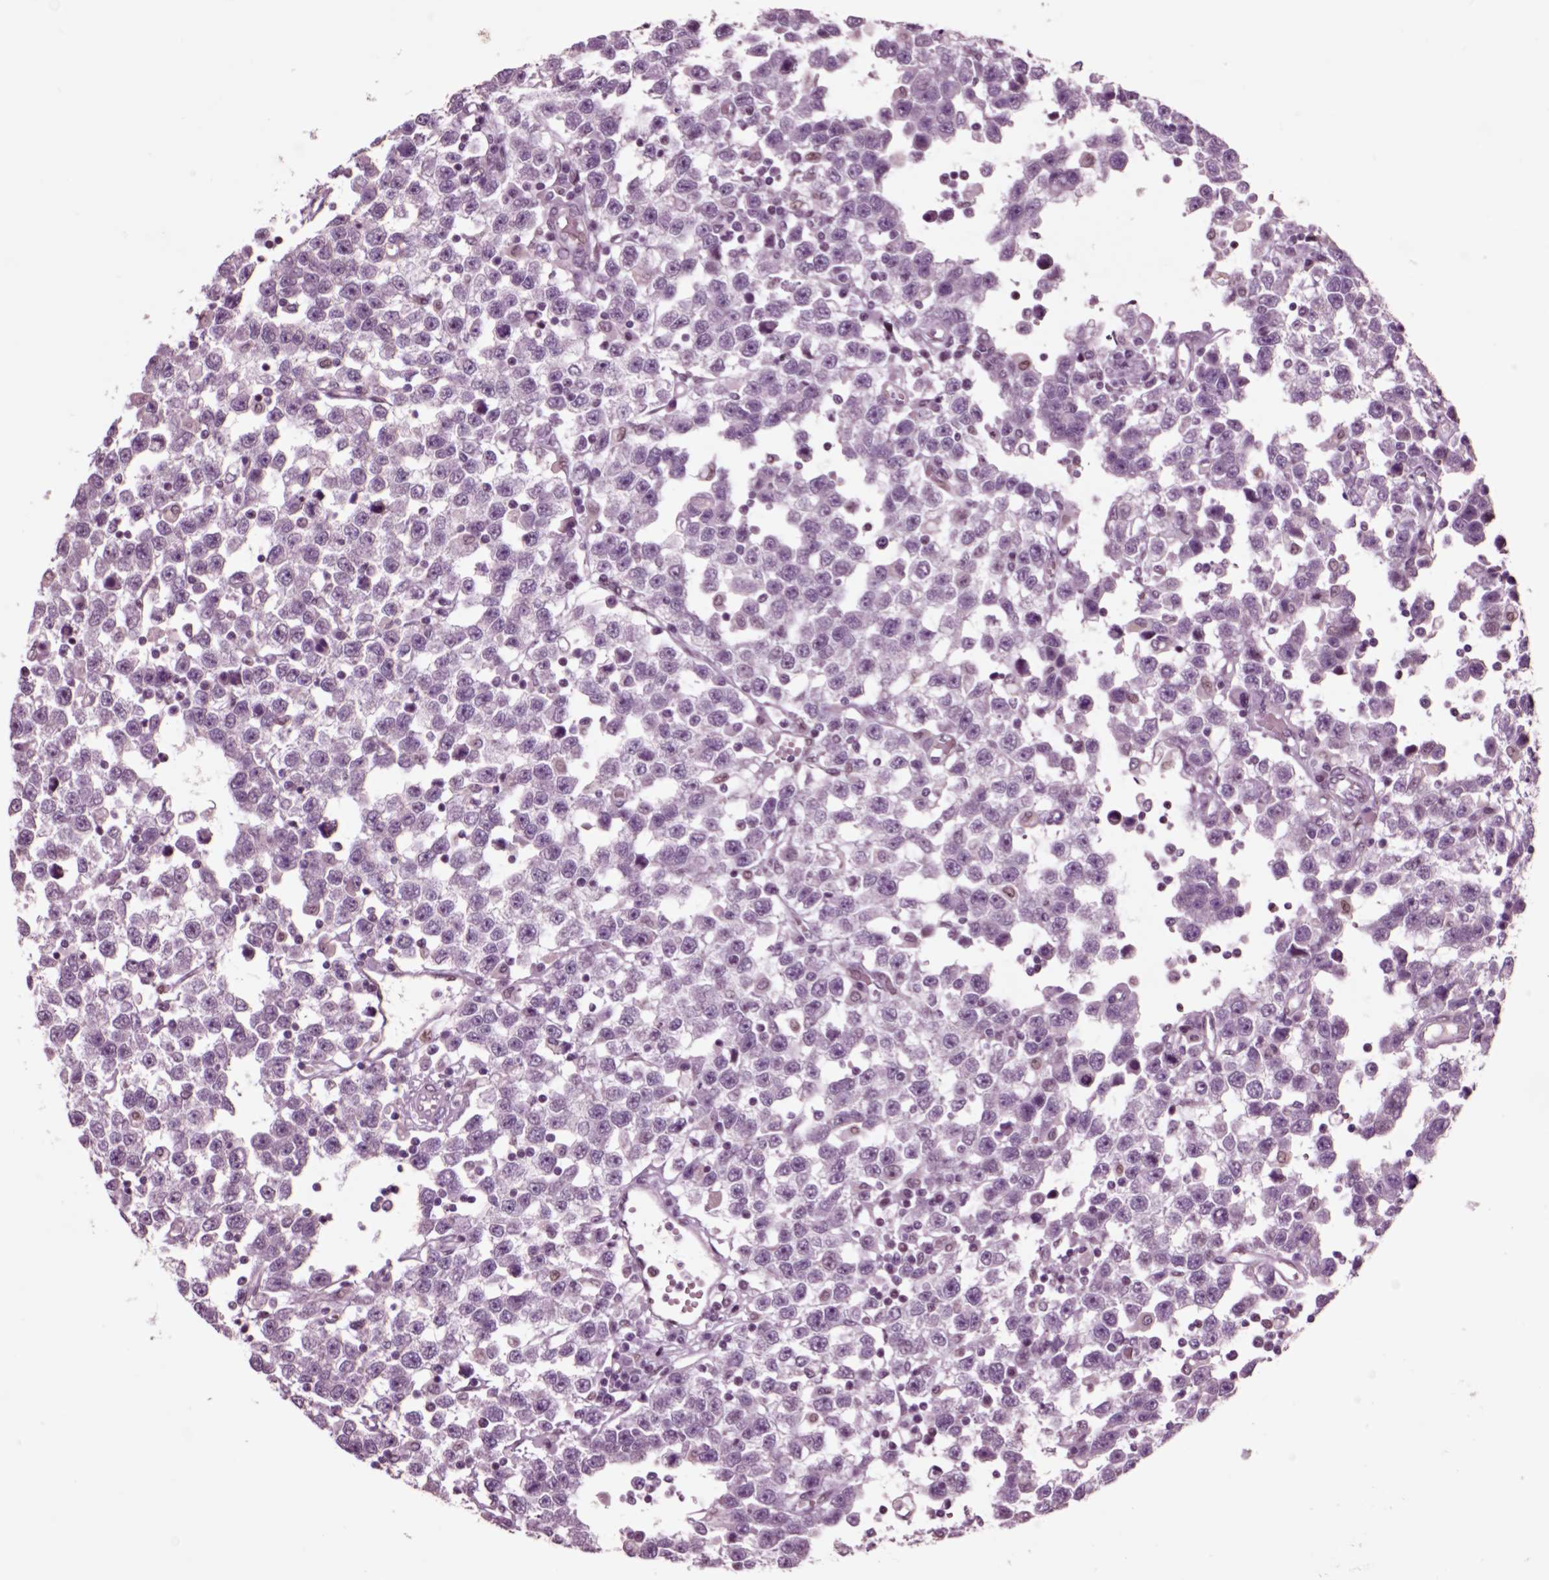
{"staining": {"intensity": "negative", "quantity": "none", "location": "none"}, "tissue": "testis cancer", "cell_type": "Tumor cells", "image_type": "cancer", "snomed": [{"axis": "morphology", "description": "Seminoma, NOS"}, {"axis": "topography", "description": "Testis"}], "caption": "Testis seminoma stained for a protein using IHC exhibits no positivity tumor cells.", "gene": "CHGB", "patient": {"sex": "male", "age": 34}}